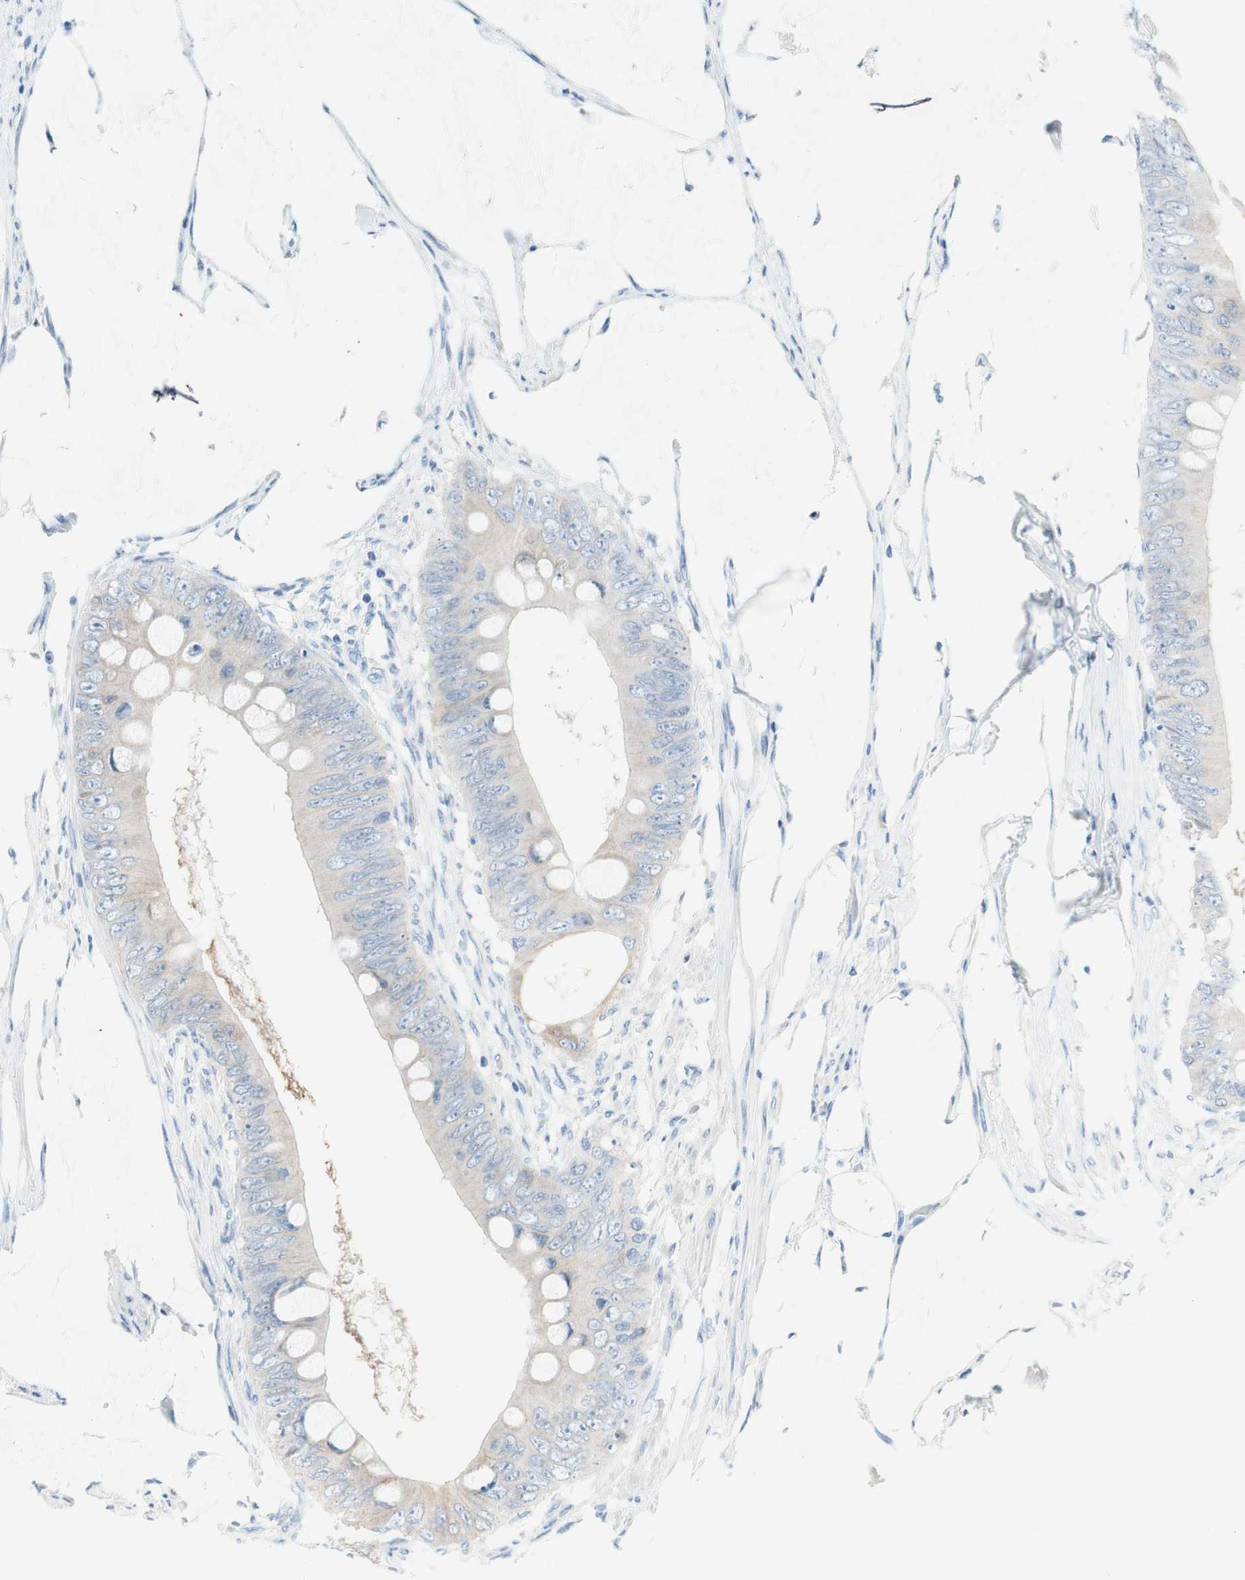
{"staining": {"intensity": "weak", "quantity": "25%-75%", "location": "cytoplasmic/membranous"}, "tissue": "colorectal cancer", "cell_type": "Tumor cells", "image_type": "cancer", "snomed": [{"axis": "morphology", "description": "Adenocarcinoma, NOS"}, {"axis": "topography", "description": "Rectum"}], "caption": "Colorectal adenocarcinoma stained with DAB (3,3'-diaminobenzidine) IHC reveals low levels of weak cytoplasmic/membranous expression in approximately 25%-75% of tumor cells.", "gene": "FDFT1", "patient": {"sex": "female", "age": 77}}